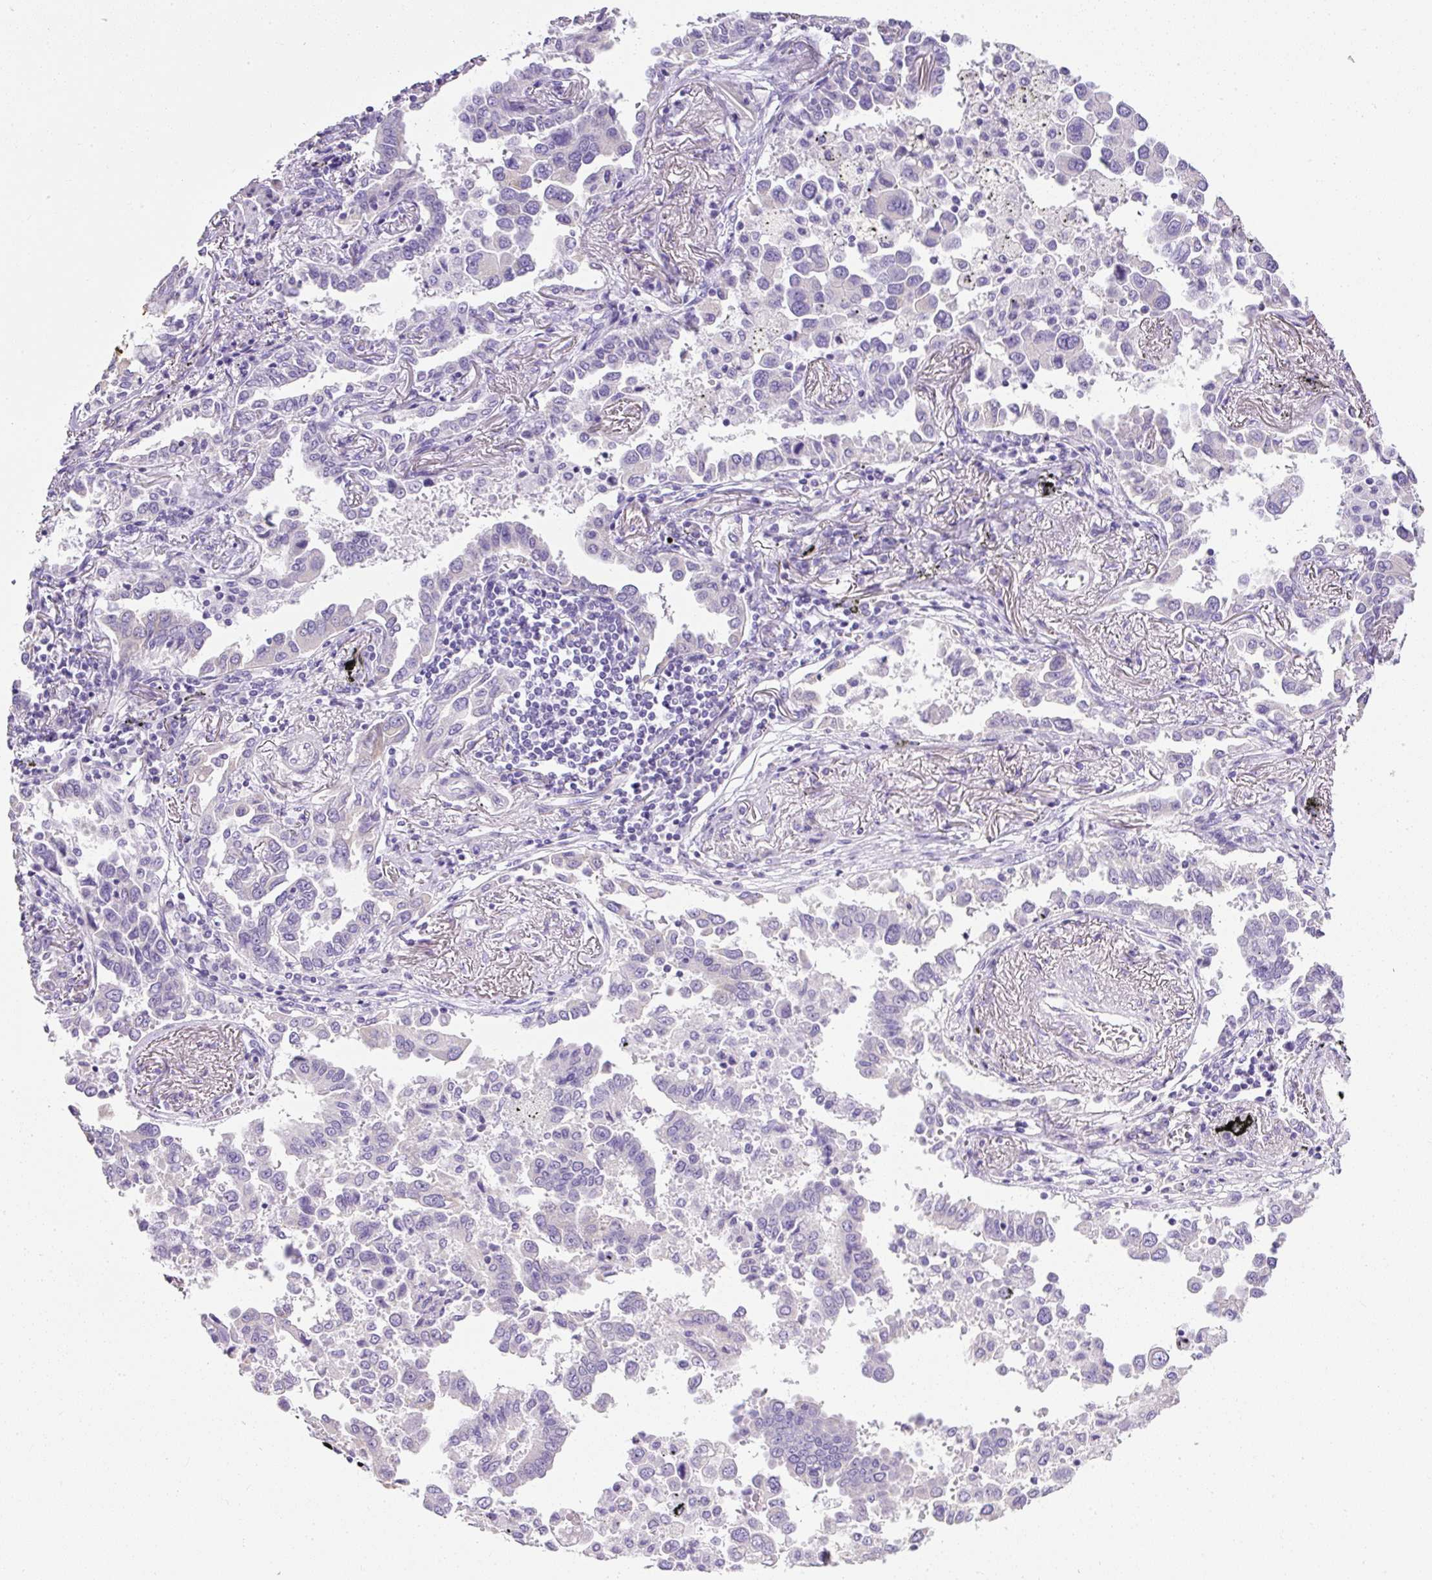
{"staining": {"intensity": "negative", "quantity": "none", "location": "none"}, "tissue": "lung cancer", "cell_type": "Tumor cells", "image_type": "cancer", "snomed": [{"axis": "morphology", "description": "Adenocarcinoma, NOS"}, {"axis": "topography", "description": "Lung"}], "caption": "Immunohistochemistry (IHC) of human lung adenocarcinoma reveals no expression in tumor cells.", "gene": "C2CD4C", "patient": {"sex": "male", "age": 67}}